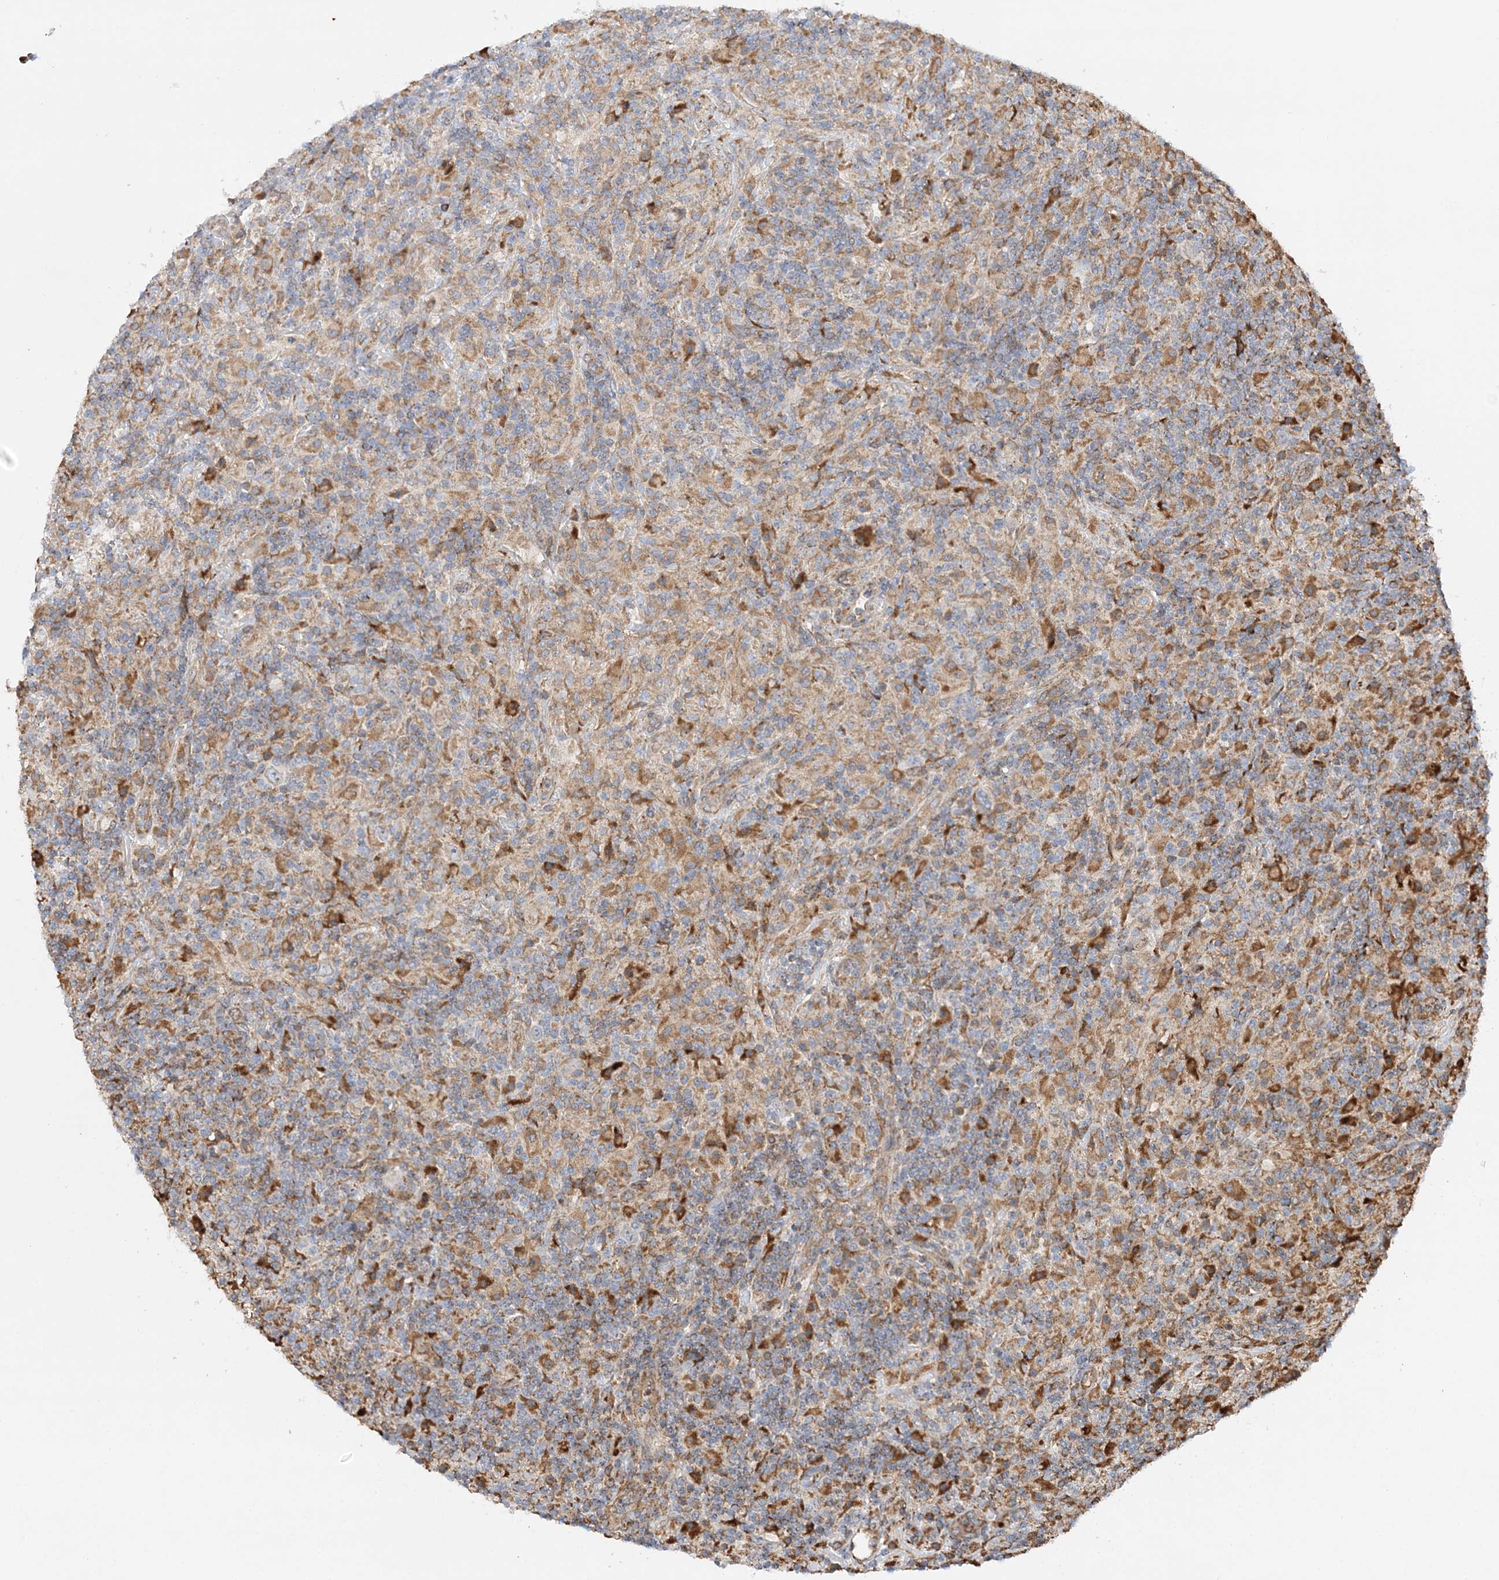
{"staining": {"intensity": "weak", "quantity": "<25%", "location": "cytoplasmic/membranous"}, "tissue": "lymphoma", "cell_type": "Tumor cells", "image_type": "cancer", "snomed": [{"axis": "morphology", "description": "Hodgkin's disease, NOS"}, {"axis": "topography", "description": "Lymph node"}], "caption": "This image is of lymphoma stained with immunohistochemistry (IHC) to label a protein in brown with the nuclei are counter-stained blue. There is no staining in tumor cells. Brightfield microscopy of immunohistochemistry (IHC) stained with DAB (brown) and hematoxylin (blue), captured at high magnification.", "gene": "ZFYVE16", "patient": {"sex": "male", "age": 70}}